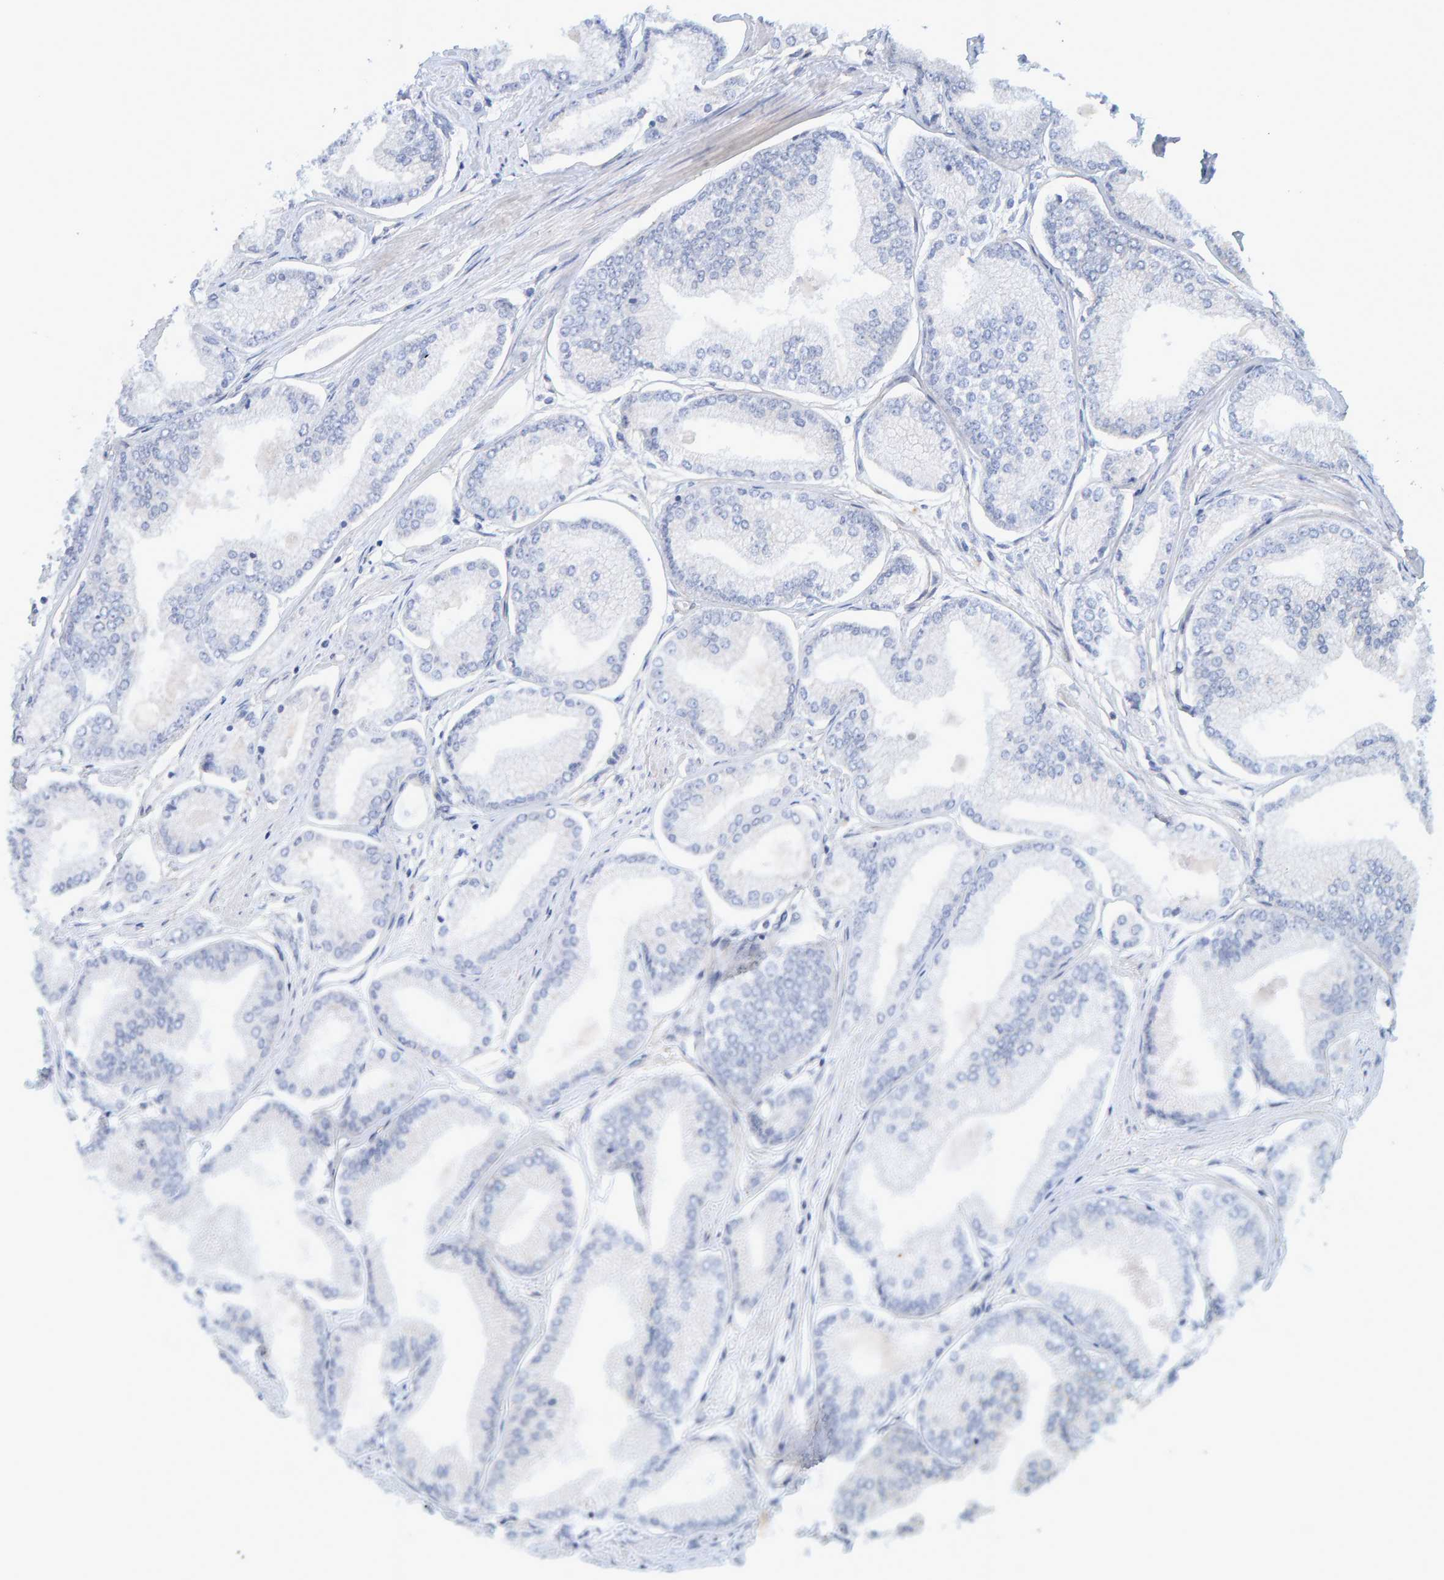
{"staining": {"intensity": "negative", "quantity": "none", "location": "none"}, "tissue": "prostate cancer", "cell_type": "Tumor cells", "image_type": "cancer", "snomed": [{"axis": "morphology", "description": "Adenocarcinoma, Low grade"}, {"axis": "topography", "description": "Prostate"}], "caption": "A photomicrograph of prostate cancer stained for a protein shows no brown staining in tumor cells. The staining is performed using DAB (3,3'-diaminobenzidine) brown chromogen with nuclei counter-stained in using hematoxylin.", "gene": "RGP1", "patient": {"sex": "male", "age": 52}}